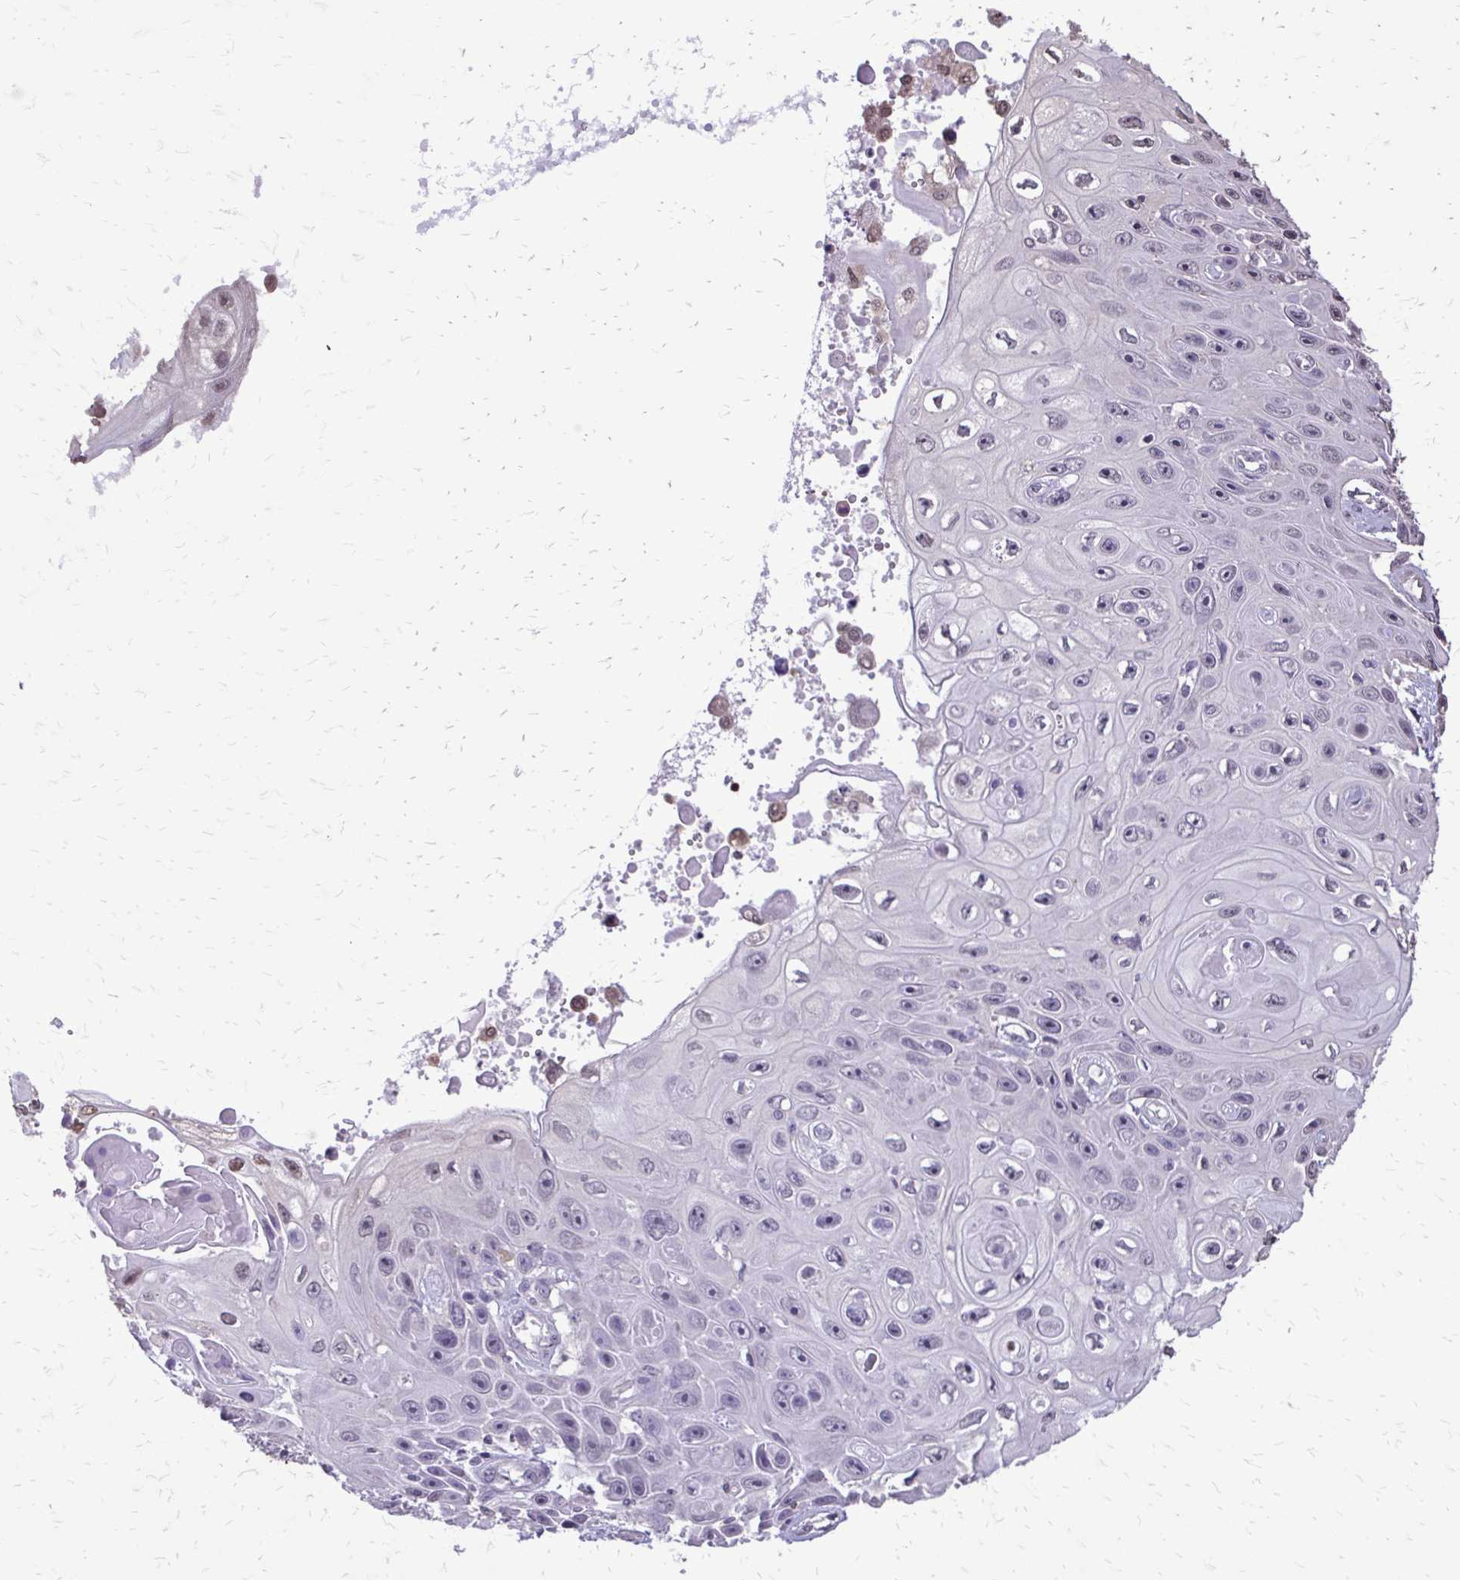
{"staining": {"intensity": "negative", "quantity": "none", "location": "none"}, "tissue": "skin cancer", "cell_type": "Tumor cells", "image_type": "cancer", "snomed": [{"axis": "morphology", "description": "Squamous cell carcinoma, NOS"}, {"axis": "topography", "description": "Skin"}], "caption": "High power microscopy photomicrograph of an immunohistochemistry (IHC) histopathology image of skin cancer (squamous cell carcinoma), revealing no significant expression in tumor cells.", "gene": "AKAP5", "patient": {"sex": "male", "age": 82}}